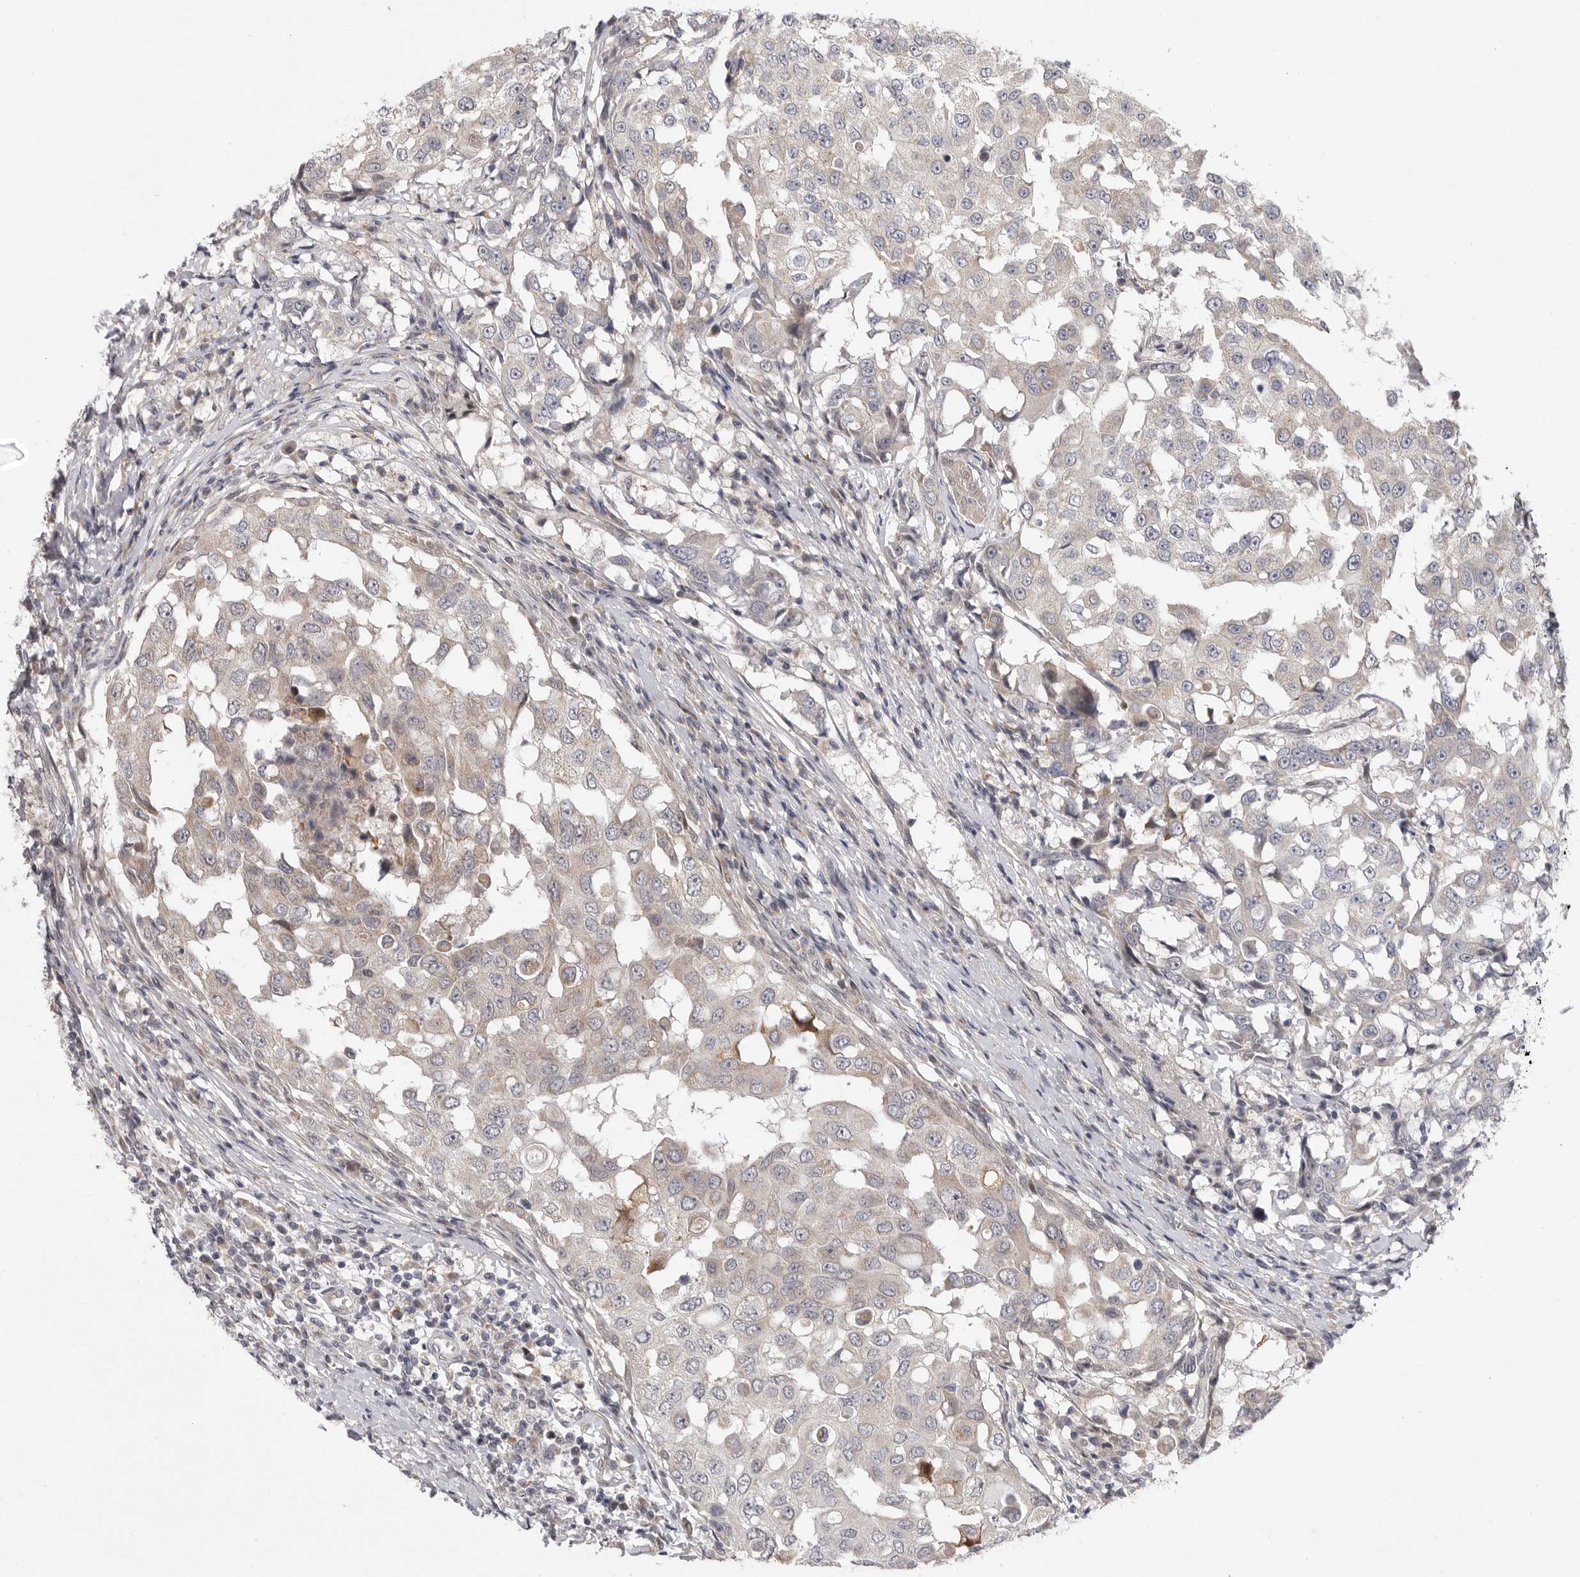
{"staining": {"intensity": "weak", "quantity": "<25%", "location": "cytoplasmic/membranous"}, "tissue": "breast cancer", "cell_type": "Tumor cells", "image_type": "cancer", "snomed": [{"axis": "morphology", "description": "Duct carcinoma"}, {"axis": "topography", "description": "Breast"}], "caption": "Tumor cells show no significant protein staining in invasive ductal carcinoma (breast). (Immunohistochemistry, brightfield microscopy, high magnification).", "gene": "FBXO43", "patient": {"sex": "female", "age": 27}}